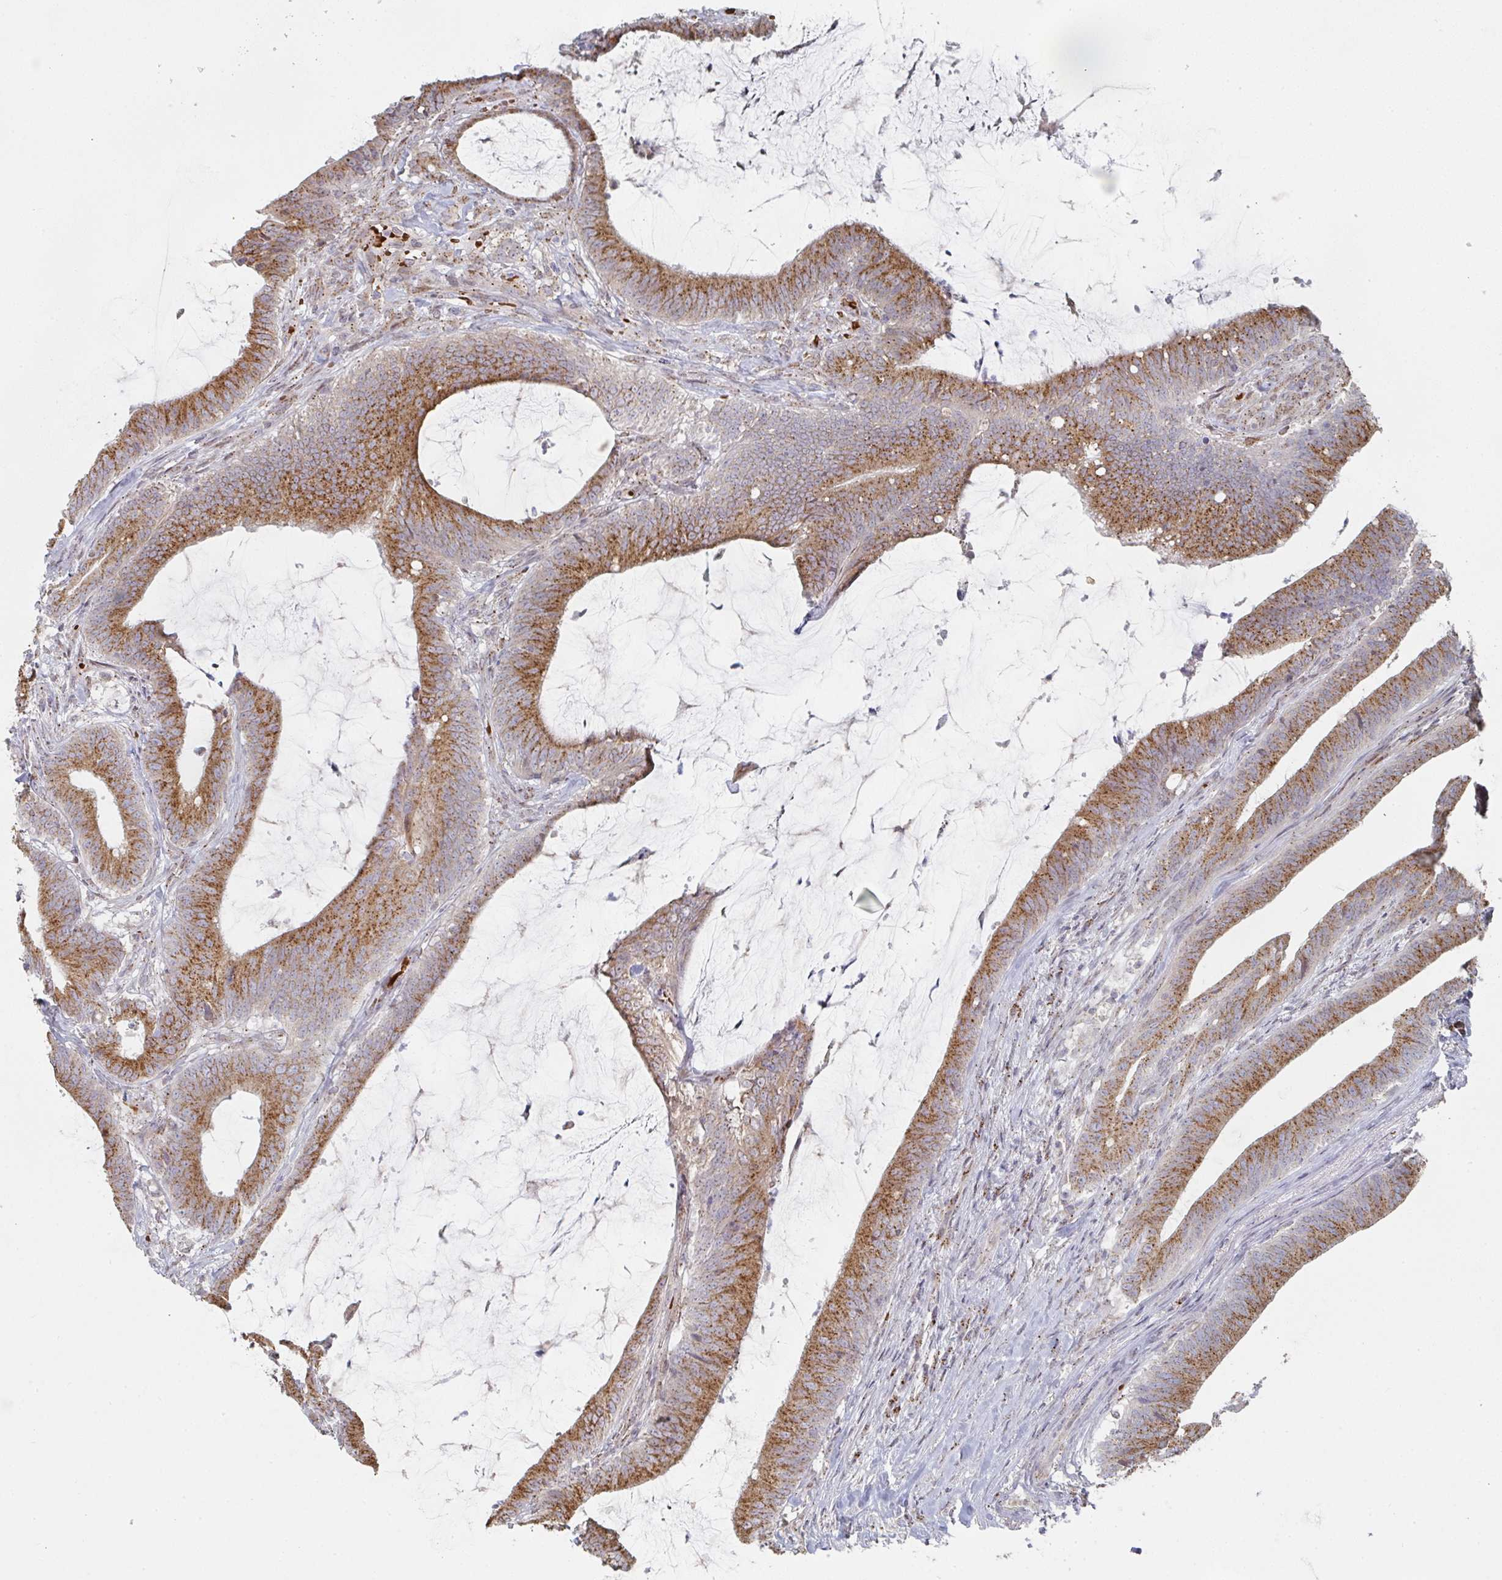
{"staining": {"intensity": "strong", "quantity": ">75%", "location": "cytoplasmic/membranous"}, "tissue": "colorectal cancer", "cell_type": "Tumor cells", "image_type": "cancer", "snomed": [{"axis": "morphology", "description": "Adenocarcinoma, NOS"}, {"axis": "topography", "description": "Colon"}], "caption": "Colorectal cancer (adenocarcinoma) stained with DAB (3,3'-diaminobenzidine) IHC shows high levels of strong cytoplasmic/membranous positivity in approximately >75% of tumor cells.", "gene": "ZNF526", "patient": {"sex": "female", "age": 43}}